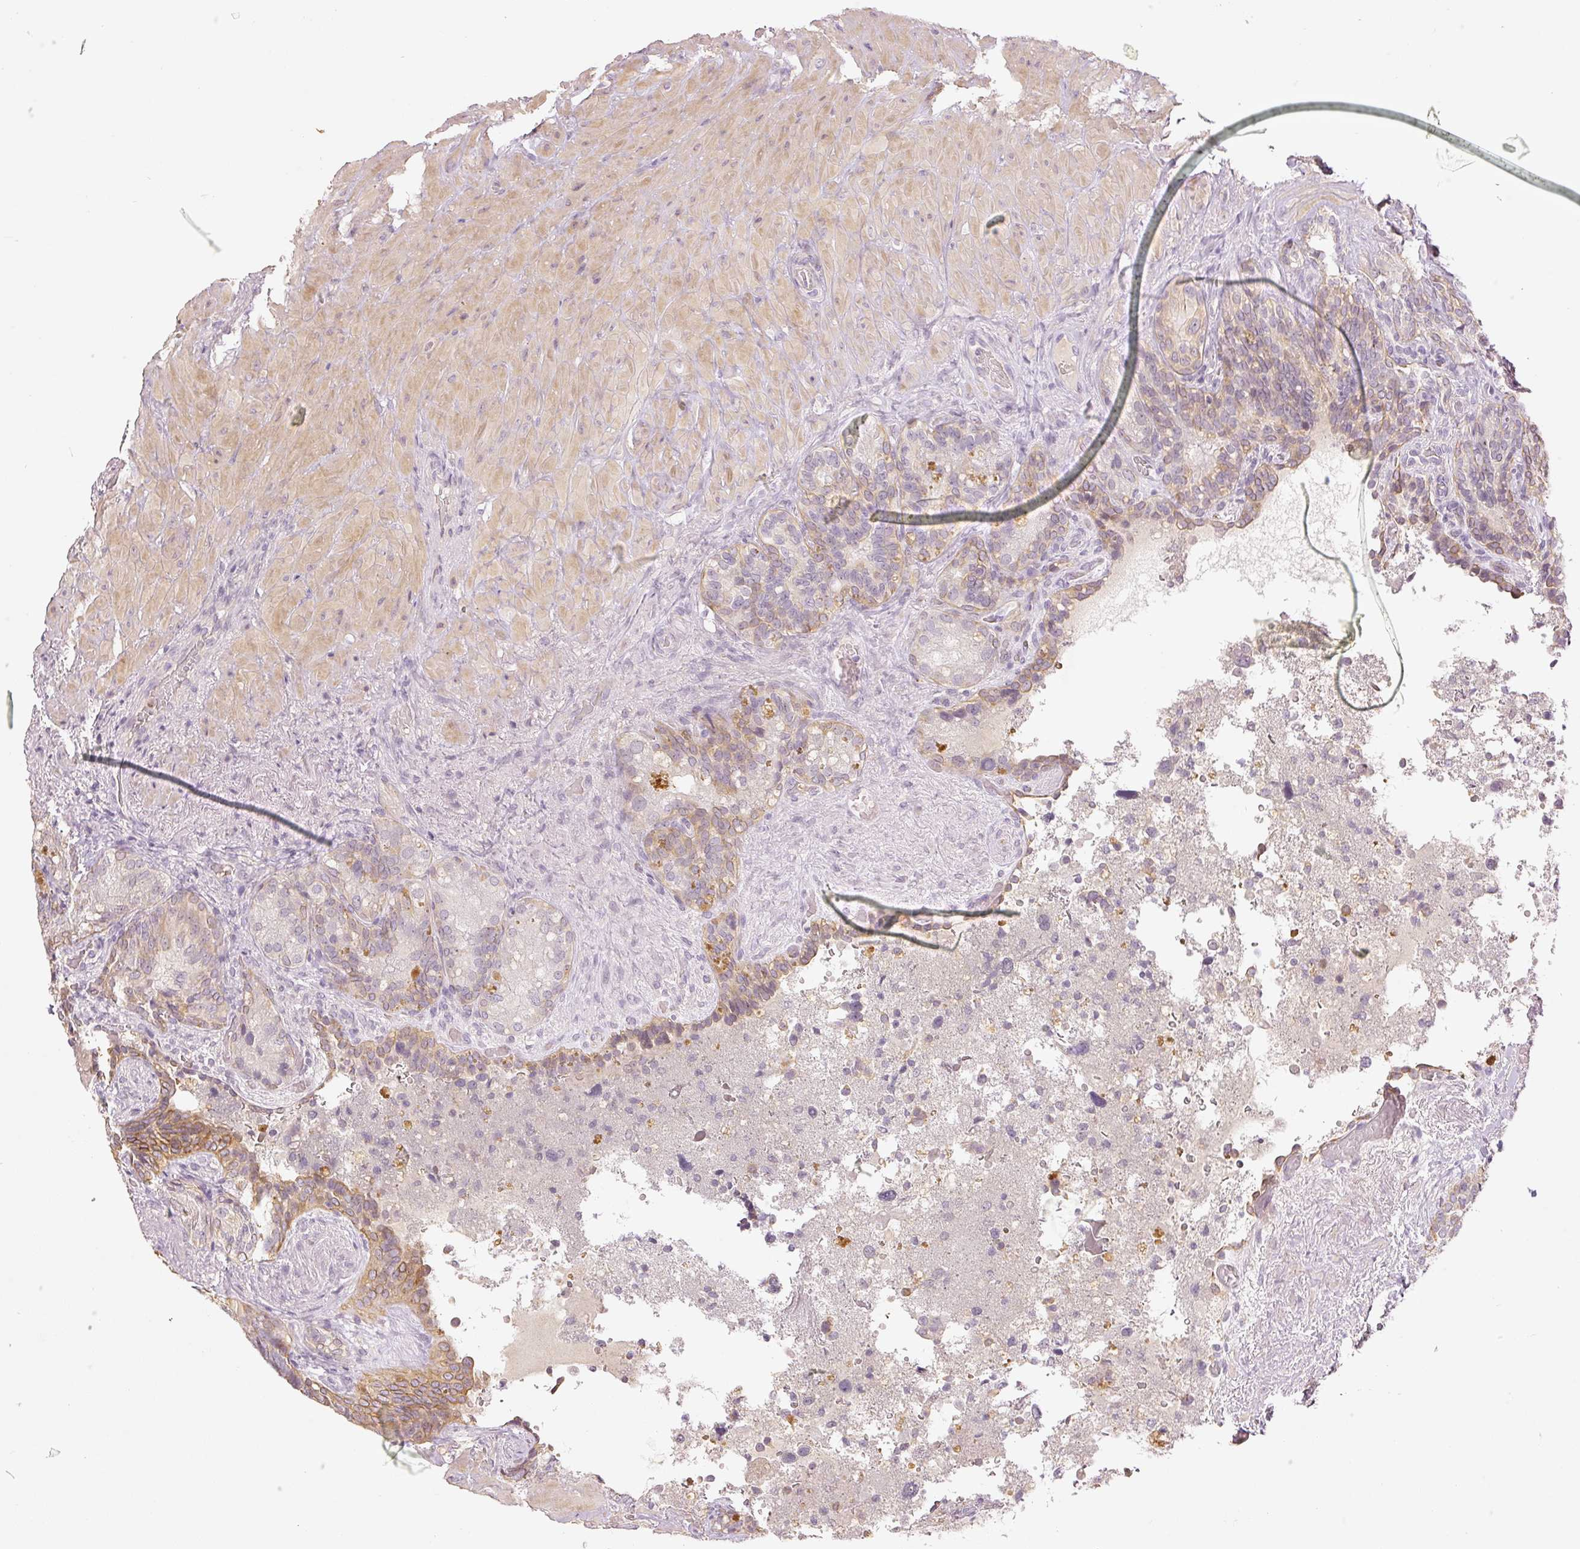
{"staining": {"intensity": "moderate", "quantity": "<25%", "location": "cytoplasmic/membranous"}, "tissue": "seminal vesicle", "cell_type": "Glandular cells", "image_type": "normal", "snomed": [{"axis": "morphology", "description": "Normal tissue, NOS"}, {"axis": "topography", "description": "Seminal veicle"}], "caption": "The histopathology image demonstrates staining of benign seminal vesicle, revealing moderate cytoplasmic/membranous protein positivity (brown color) within glandular cells. (Brightfield microscopy of DAB IHC at high magnification).", "gene": "GZMA", "patient": {"sex": "male", "age": 69}}